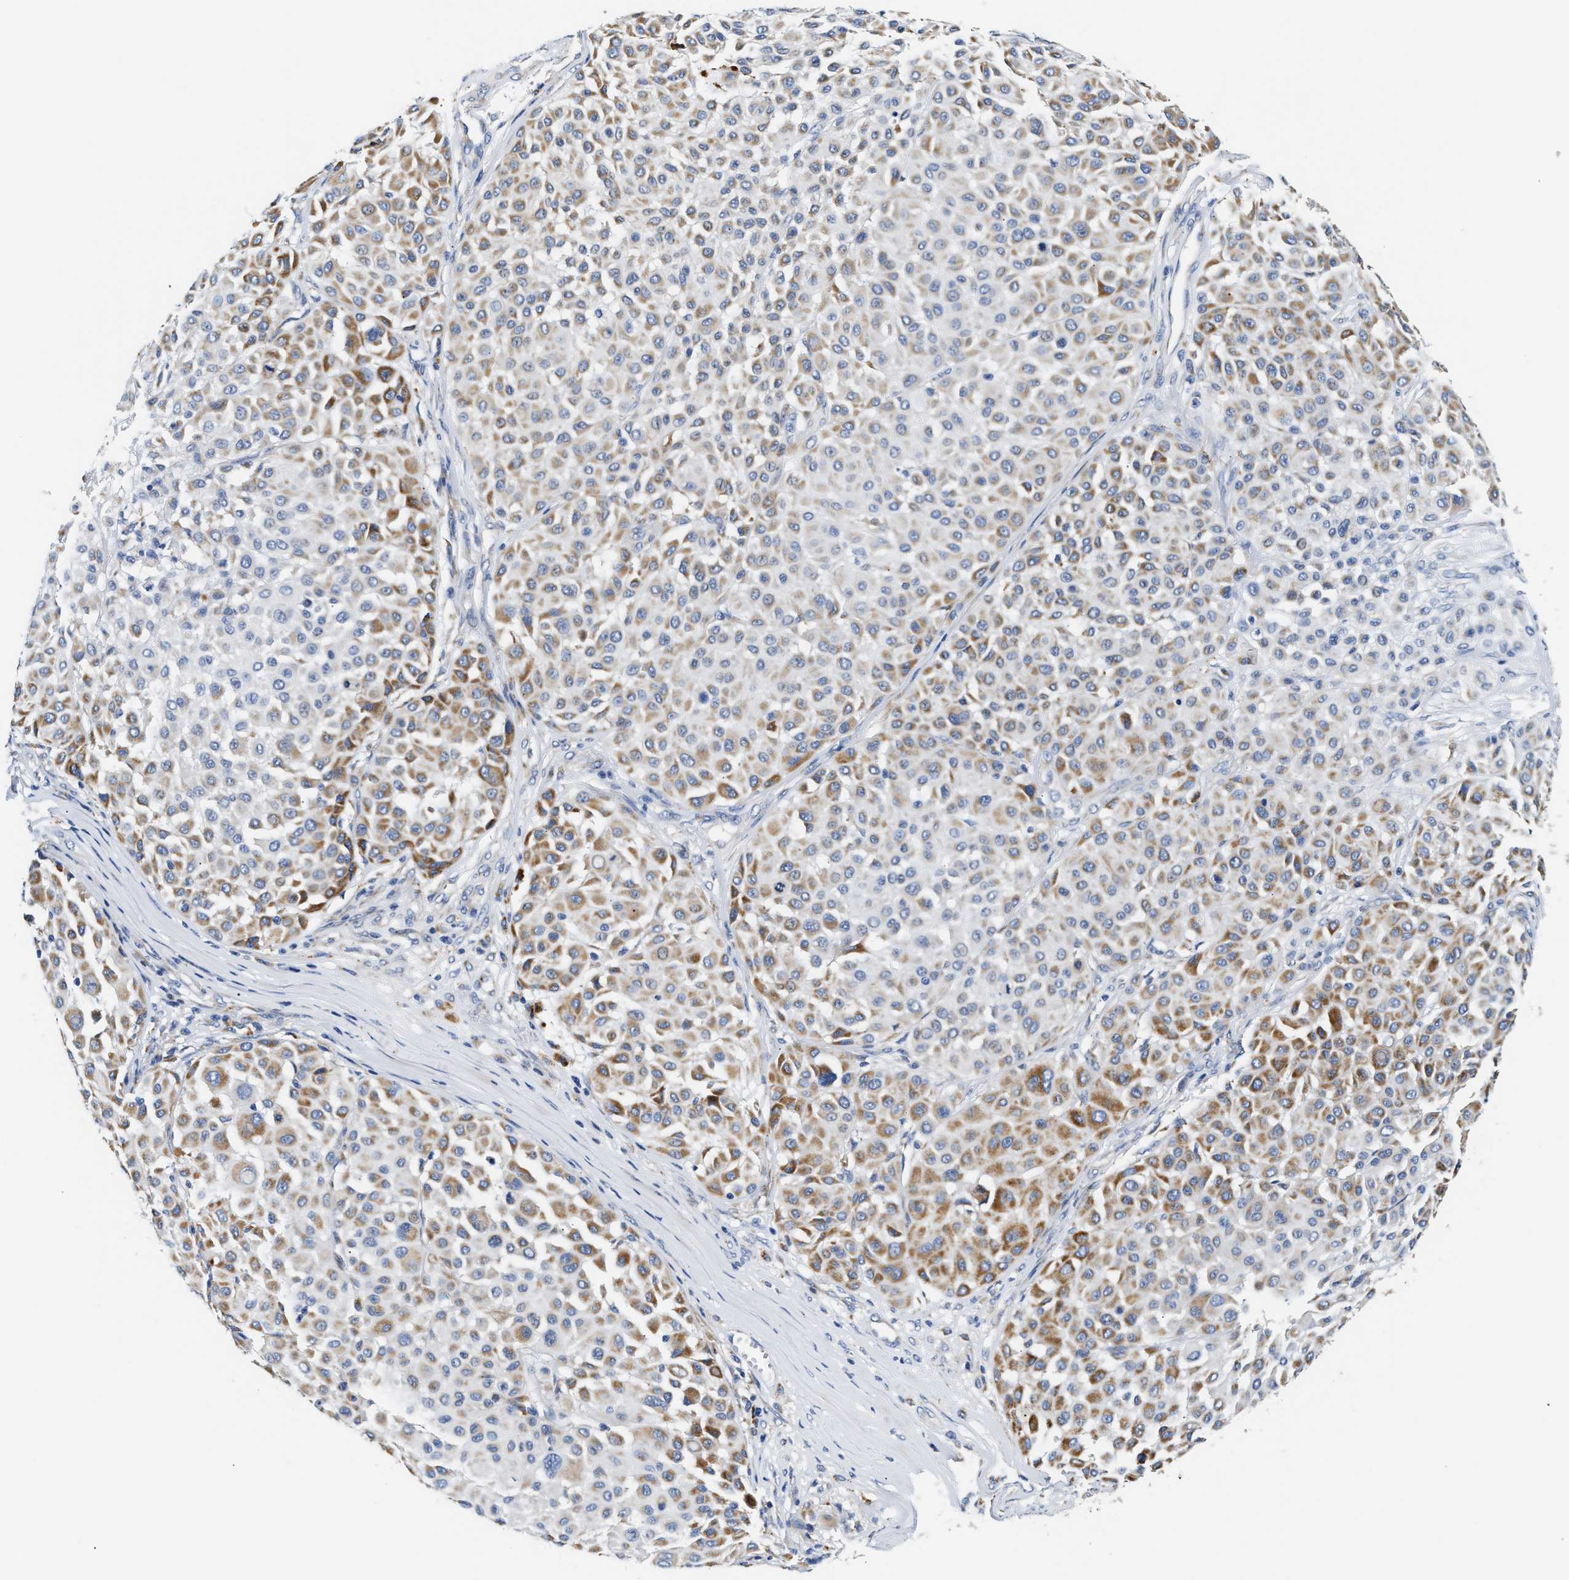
{"staining": {"intensity": "moderate", "quantity": "25%-75%", "location": "cytoplasmic/membranous"}, "tissue": "melanoma", "cell_type": "Tumor cells", "image_type": "cancer", "snomed": [{"axis": "morphology", "description": "Malignant melanoma, Metastatic site"}, {"axis": "topography", "description": "Soft tissue"}], "caption": "Human malignant melanoma (metastatic site) stained for a protein (brown) displays moderate cytoplasmic/membranous positive staining in approximately 25%-75% of tumor cells.", "gene": "ACADVL", "patient": {"sex": "male", "age": 41}}